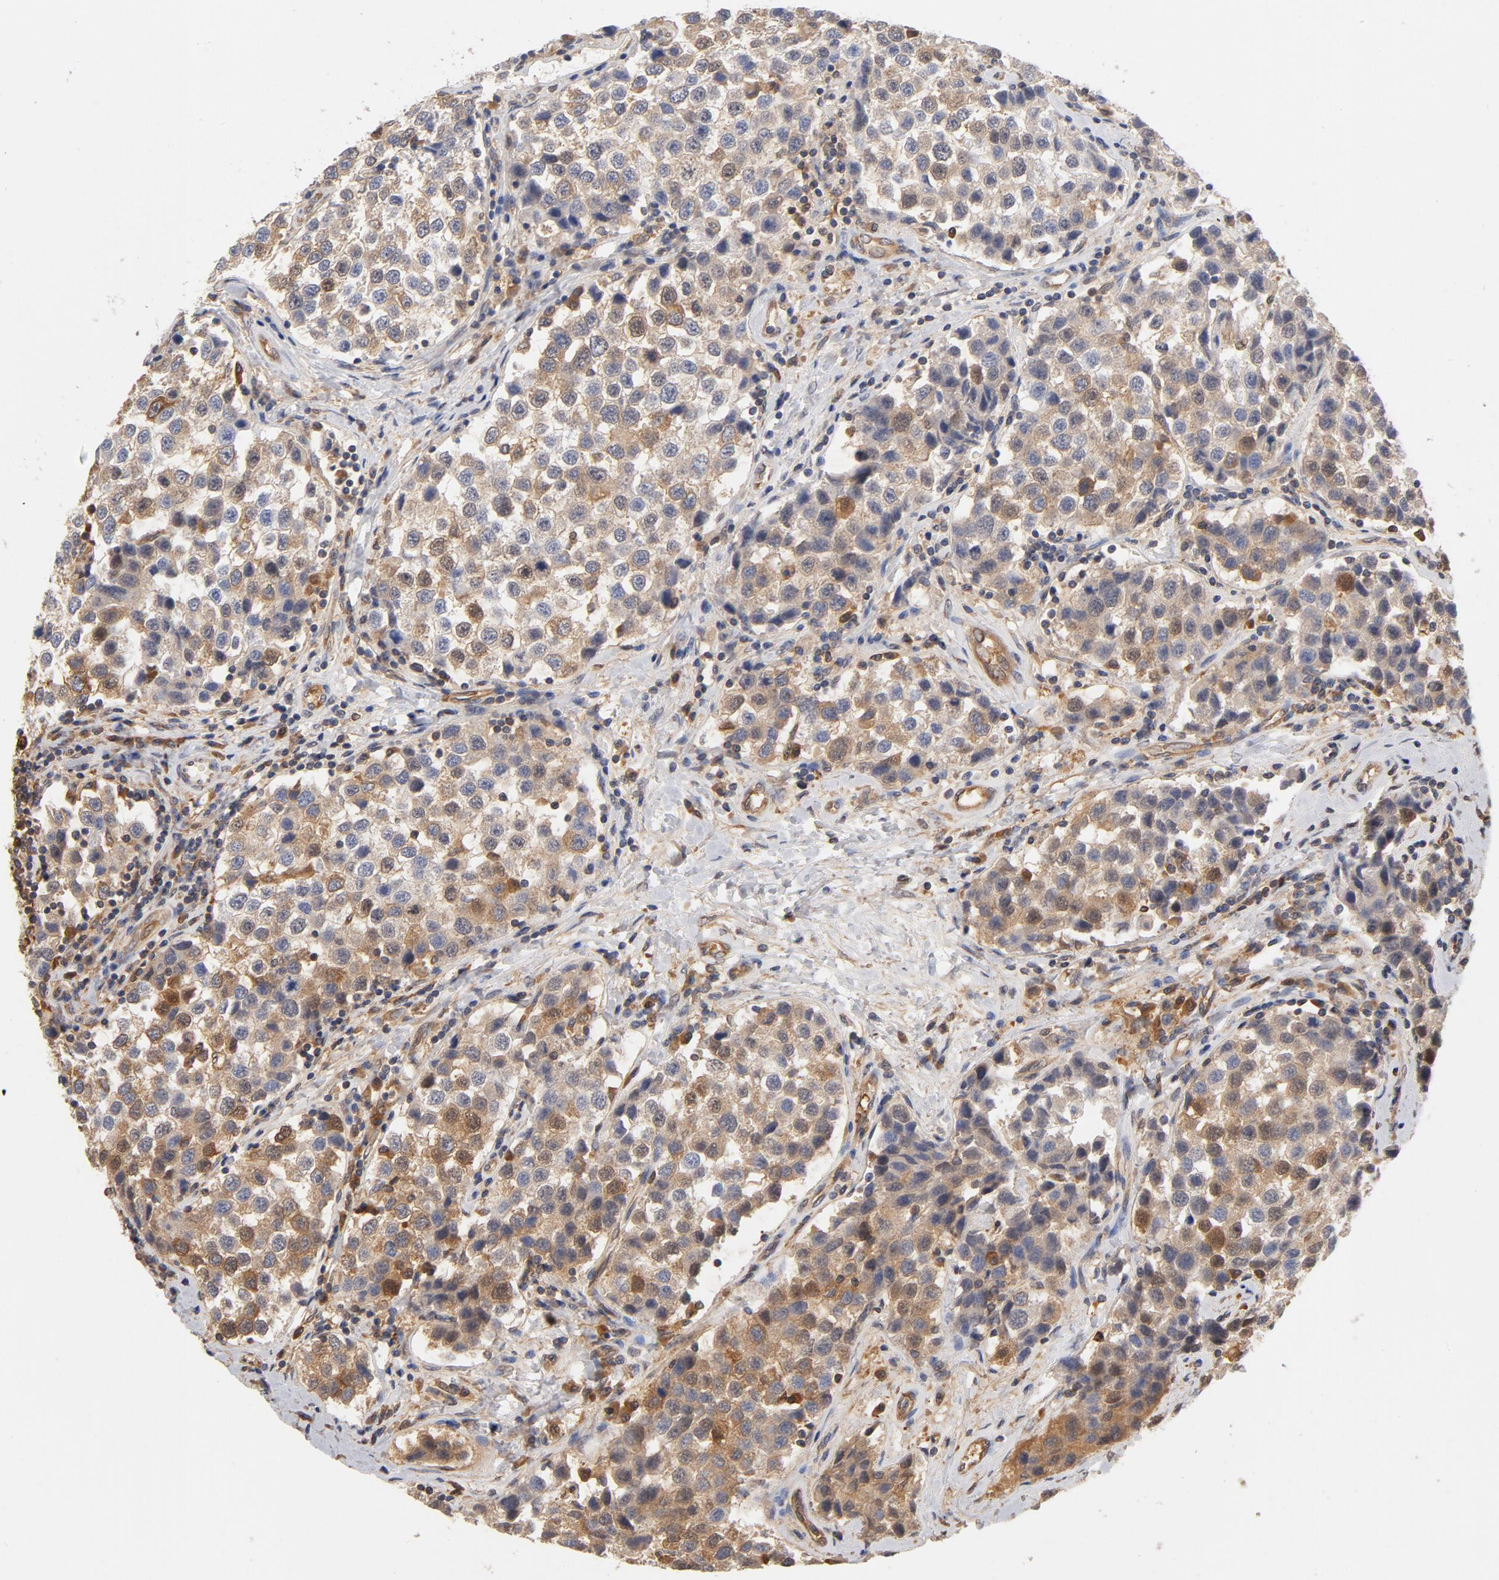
{"staining": {"intensity": "moderate", "quantity": "<25%", "location": "cytoplasmic/membranous"}, "tissue": "testis cancer", "cell_type": "Tumor cells", "image_type": "cancer", "snomed": [{"axis": "morphology", "description": "Seminoma, NOS"}, {"axis": "topography", "description": "Testis"}], "caption": "Immunohistochemical staining of human testis cancer exhibits low levels of moderate cytoplasmic/membranous expression in about <25% of tumor cells.", "gene": "ASMTL", "patient": {"sex": "male", "age": 39}}